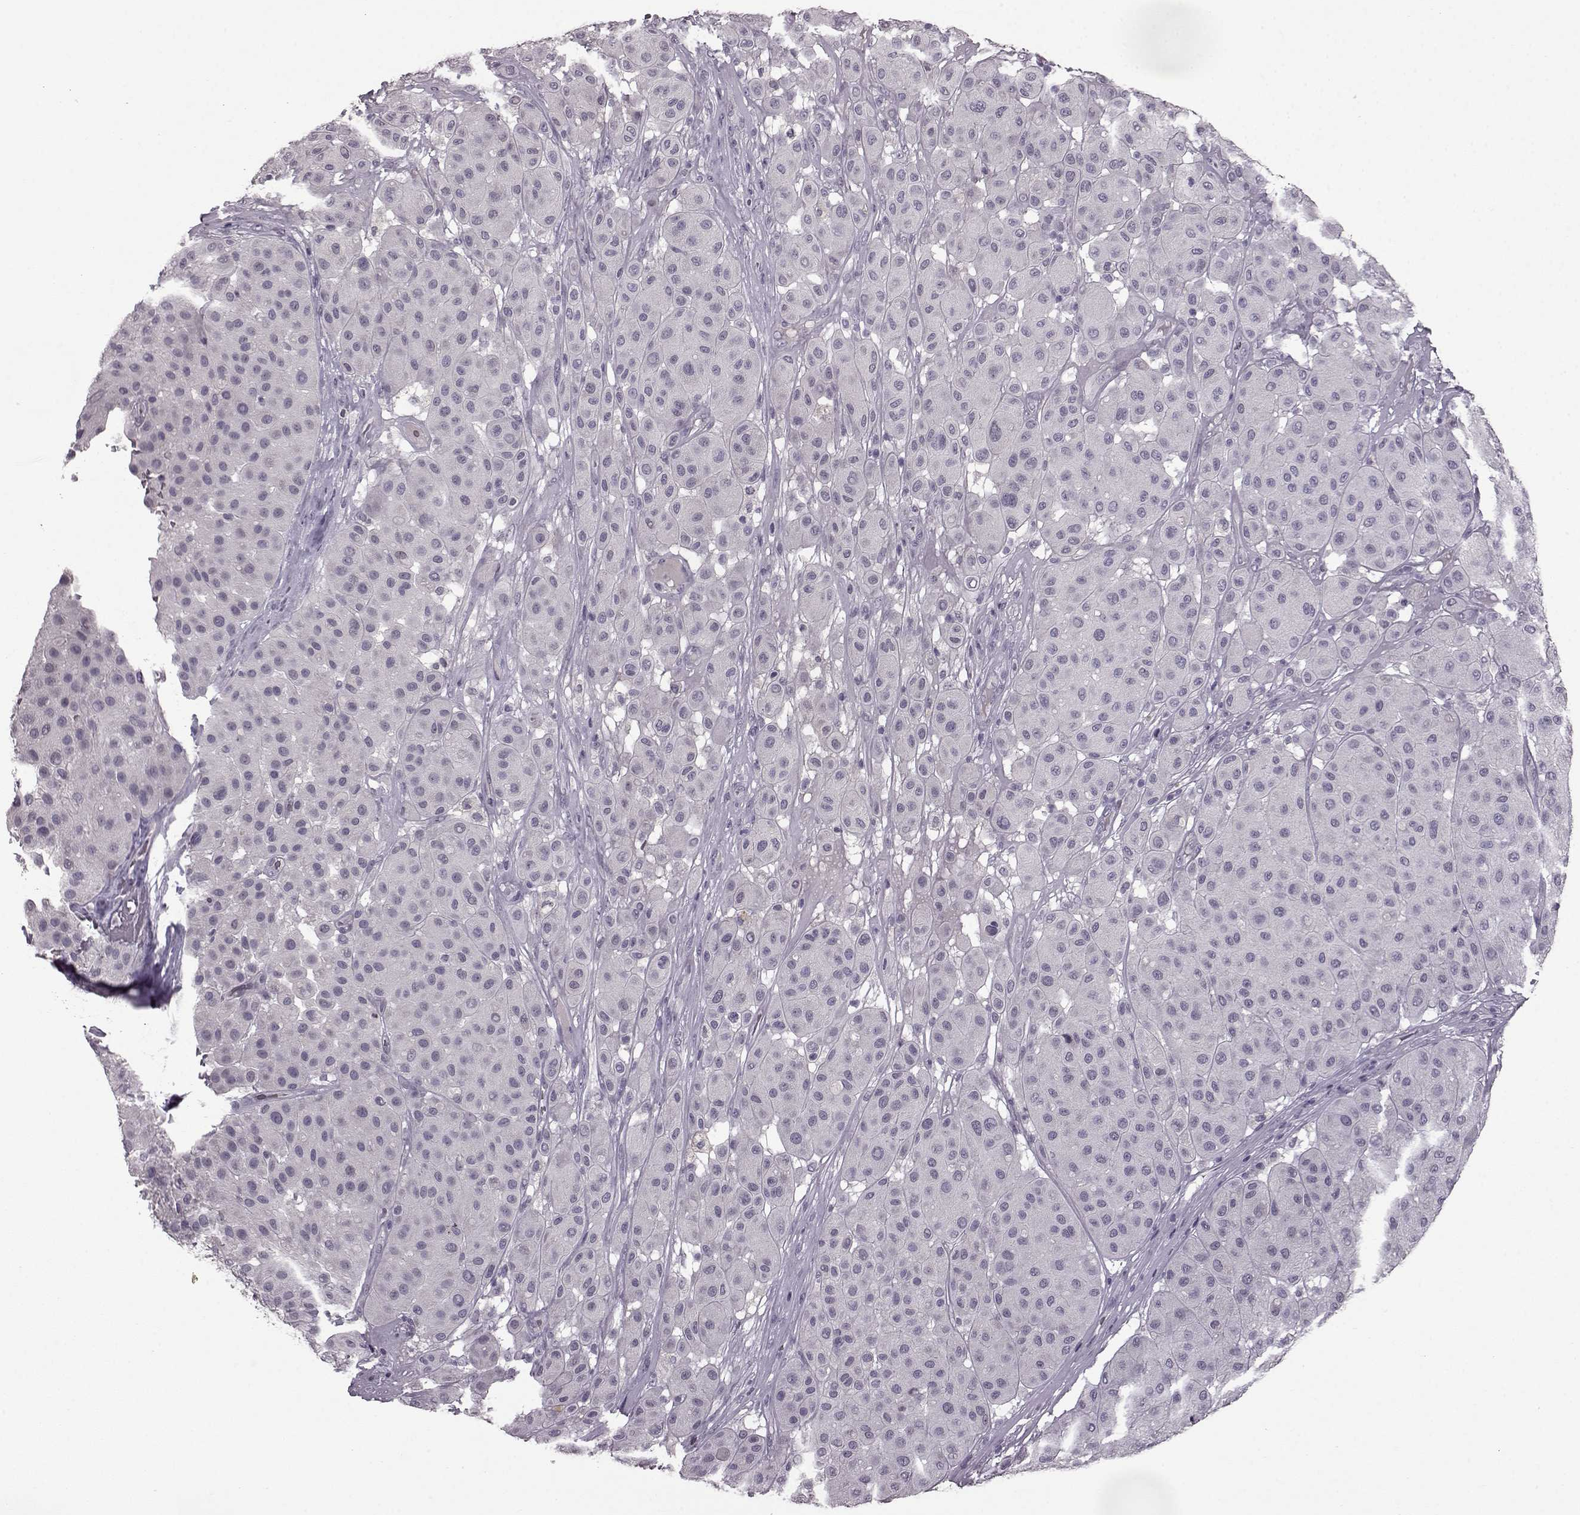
{"staining": {"intensity": "negative", "quantity": "none", "location": "none"}, "tissue": "melanoma", "cell_type": "Tumor cells", "image_type": "cancer", "snomed": [{"axis": "morphology", "description": "Malignant melanoma, Metastatic site"}, {"axis": "topography", "description": "Smooth muscle"}], "caption": "Micrograph shows no protein positivity in tumor cells of melanoma tissue.", "gene": "LHB", "patient": {"sex": "male", "age": 41}}